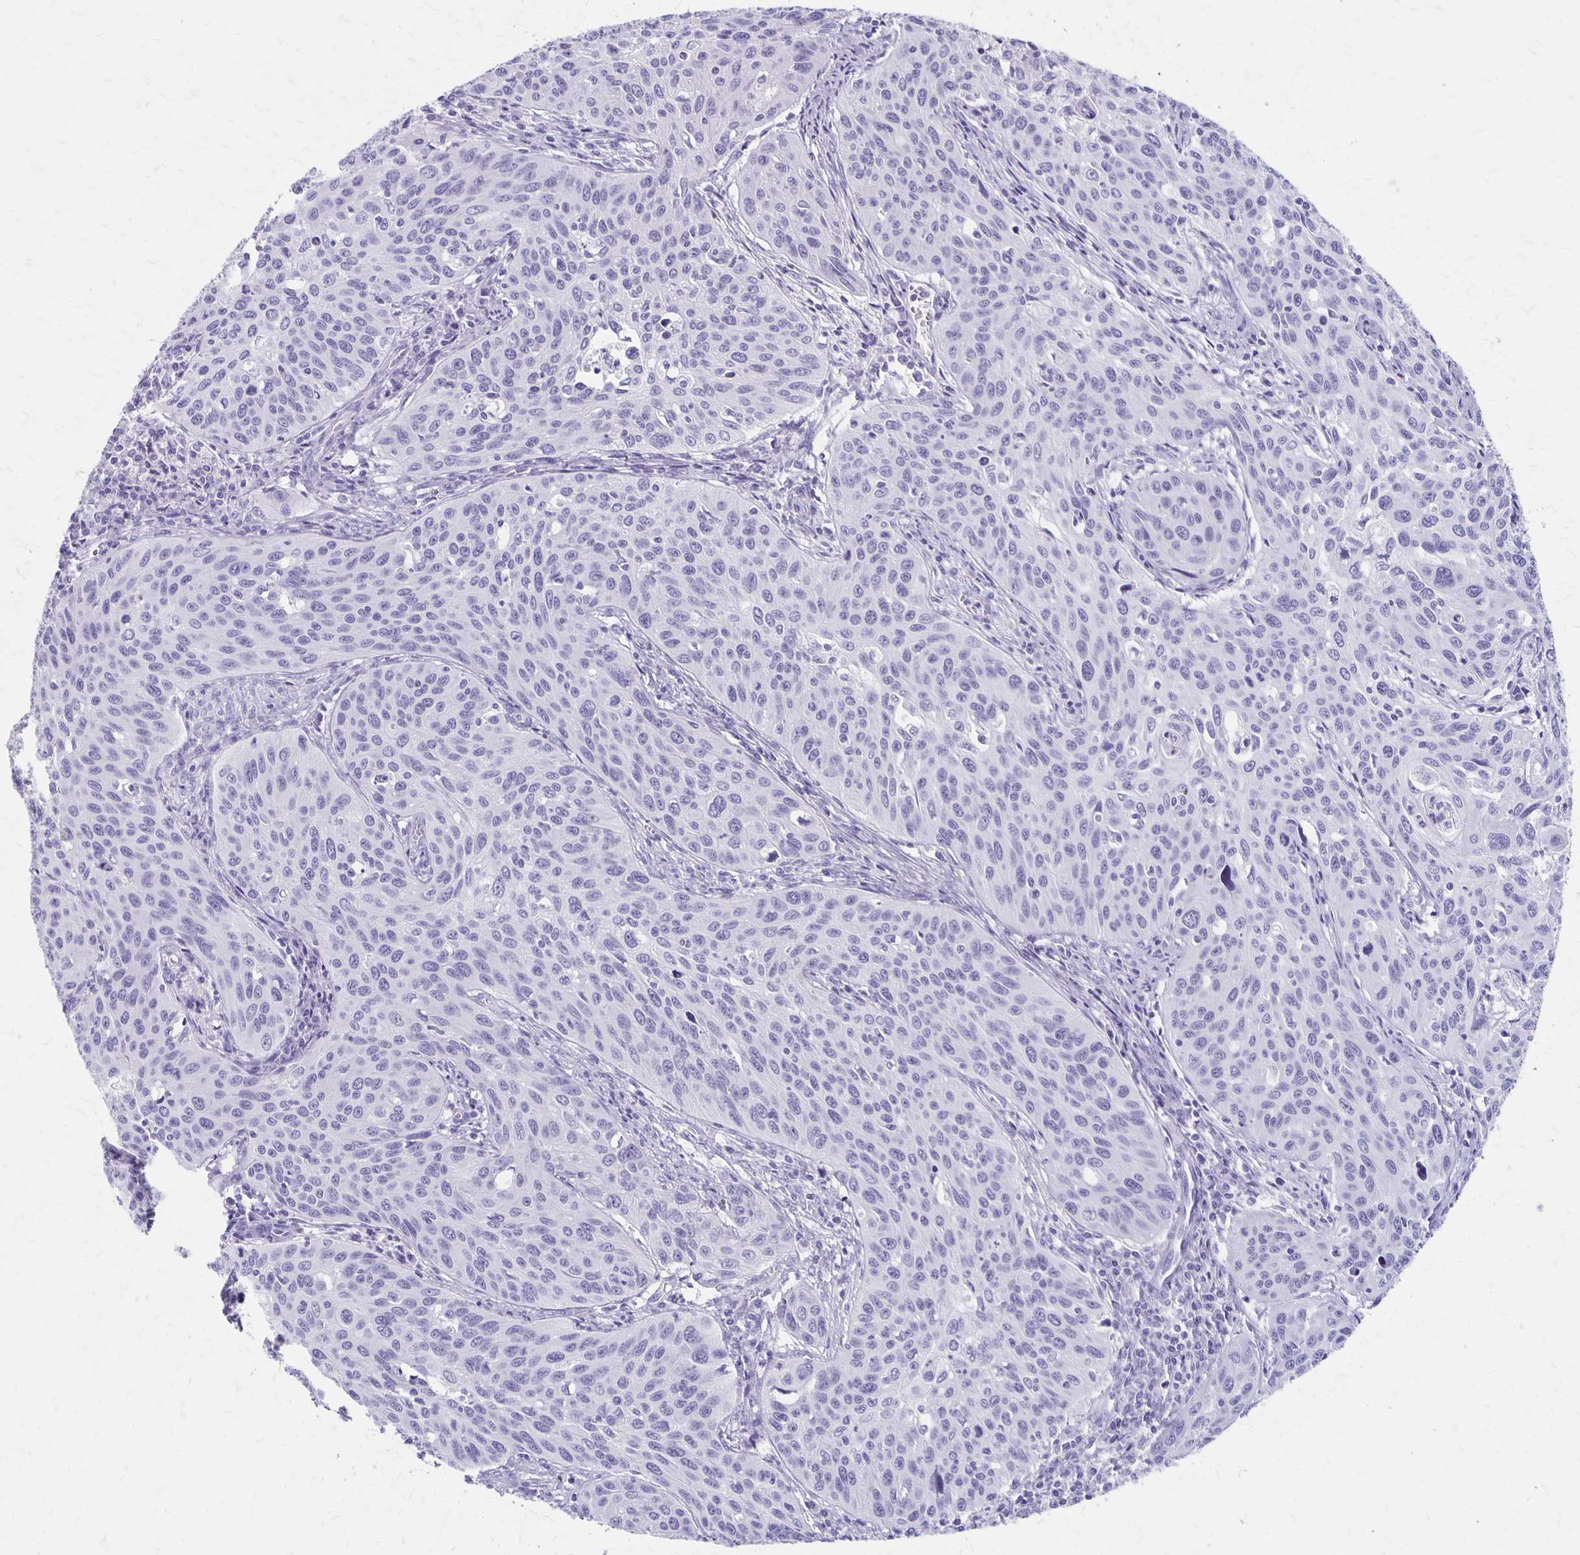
{"staining": {"intensity": "negative", "quantity": "none", "location": "none"}, "tissue": "cervical cancer", "cell_type": "Tumor cells", "image_type": "cancer", "snomed": [{"axis": "morphology", "description": "Squamous cell carcinoma, NOS"}, {"axis": "topography", "description": "Cervix"}], "caption": "Tumor cells show no significant expression in cervical squamous cell carcinoma. The staining was performed using DAB (3,3'-diaminobenzidine) to visualize the protein expression in brown, while the nuclei were stained in blue with hematoxylin (Magnification: 20x).", "gene": "MAGEC2", "patient": {"sex": "female", "age": 31}}